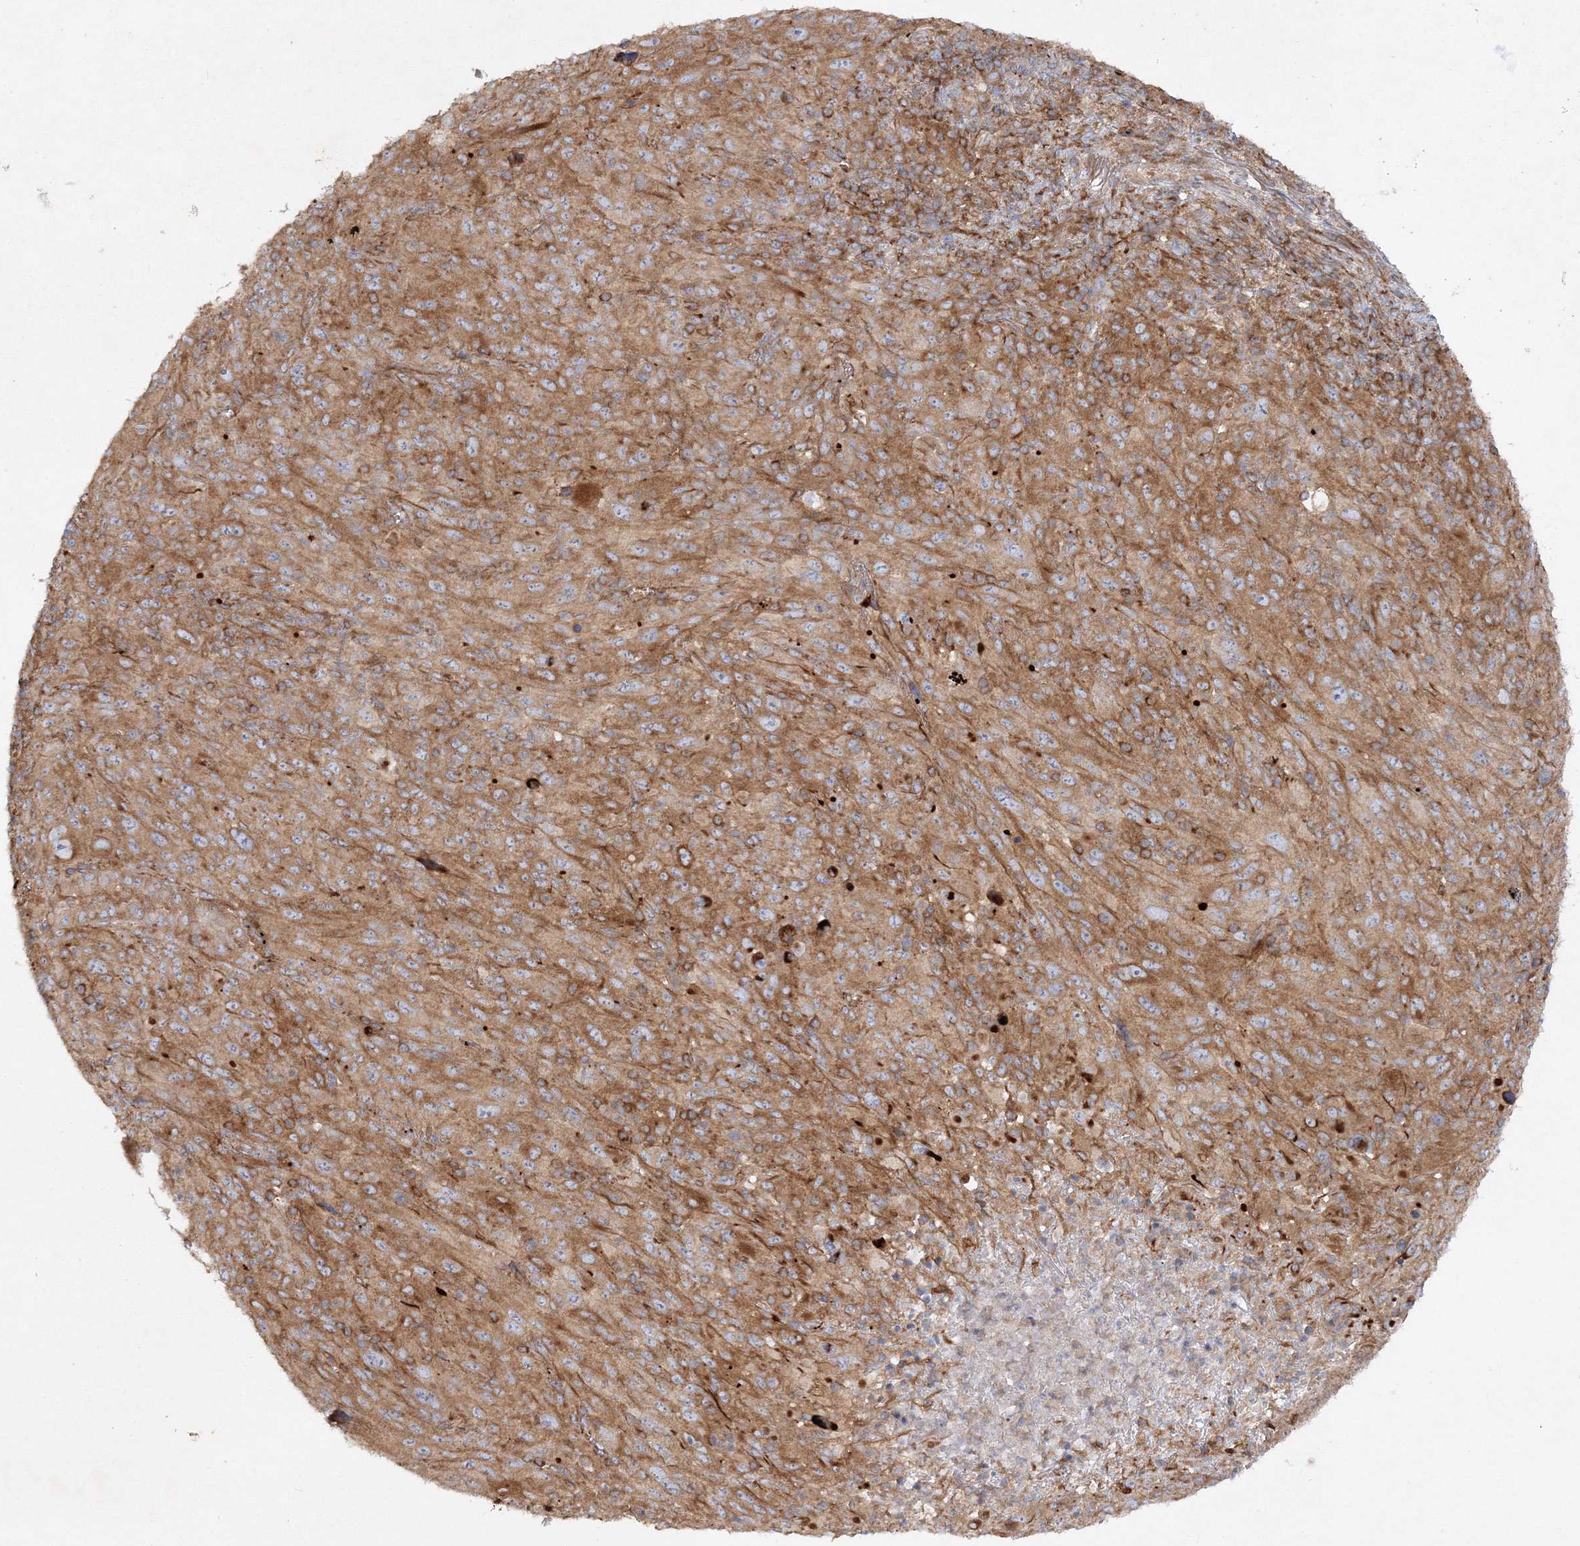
{"staining": {"intensity": "moderate", "quantity": ">75%", "location": "cytoplasmic/membranous"}, "tissue": "melanoma", "cell_type": "Tumor cells", "image_type": "cancer", "snomed": [{"axis": "morphology", "description": "Malignant melanoma, Metastatic site"}, {"axis": "topography", "description": "Skin"}], "caption": "Moderate cytoplasmic/membranous positivity for a protein is seen in approximately >75% of tumor cells of malignant melanoma (metastatic site) using immunohistochemistry (IHC).", "gene": "WDR37", "patient": {"sex": "female", "age": 56}}